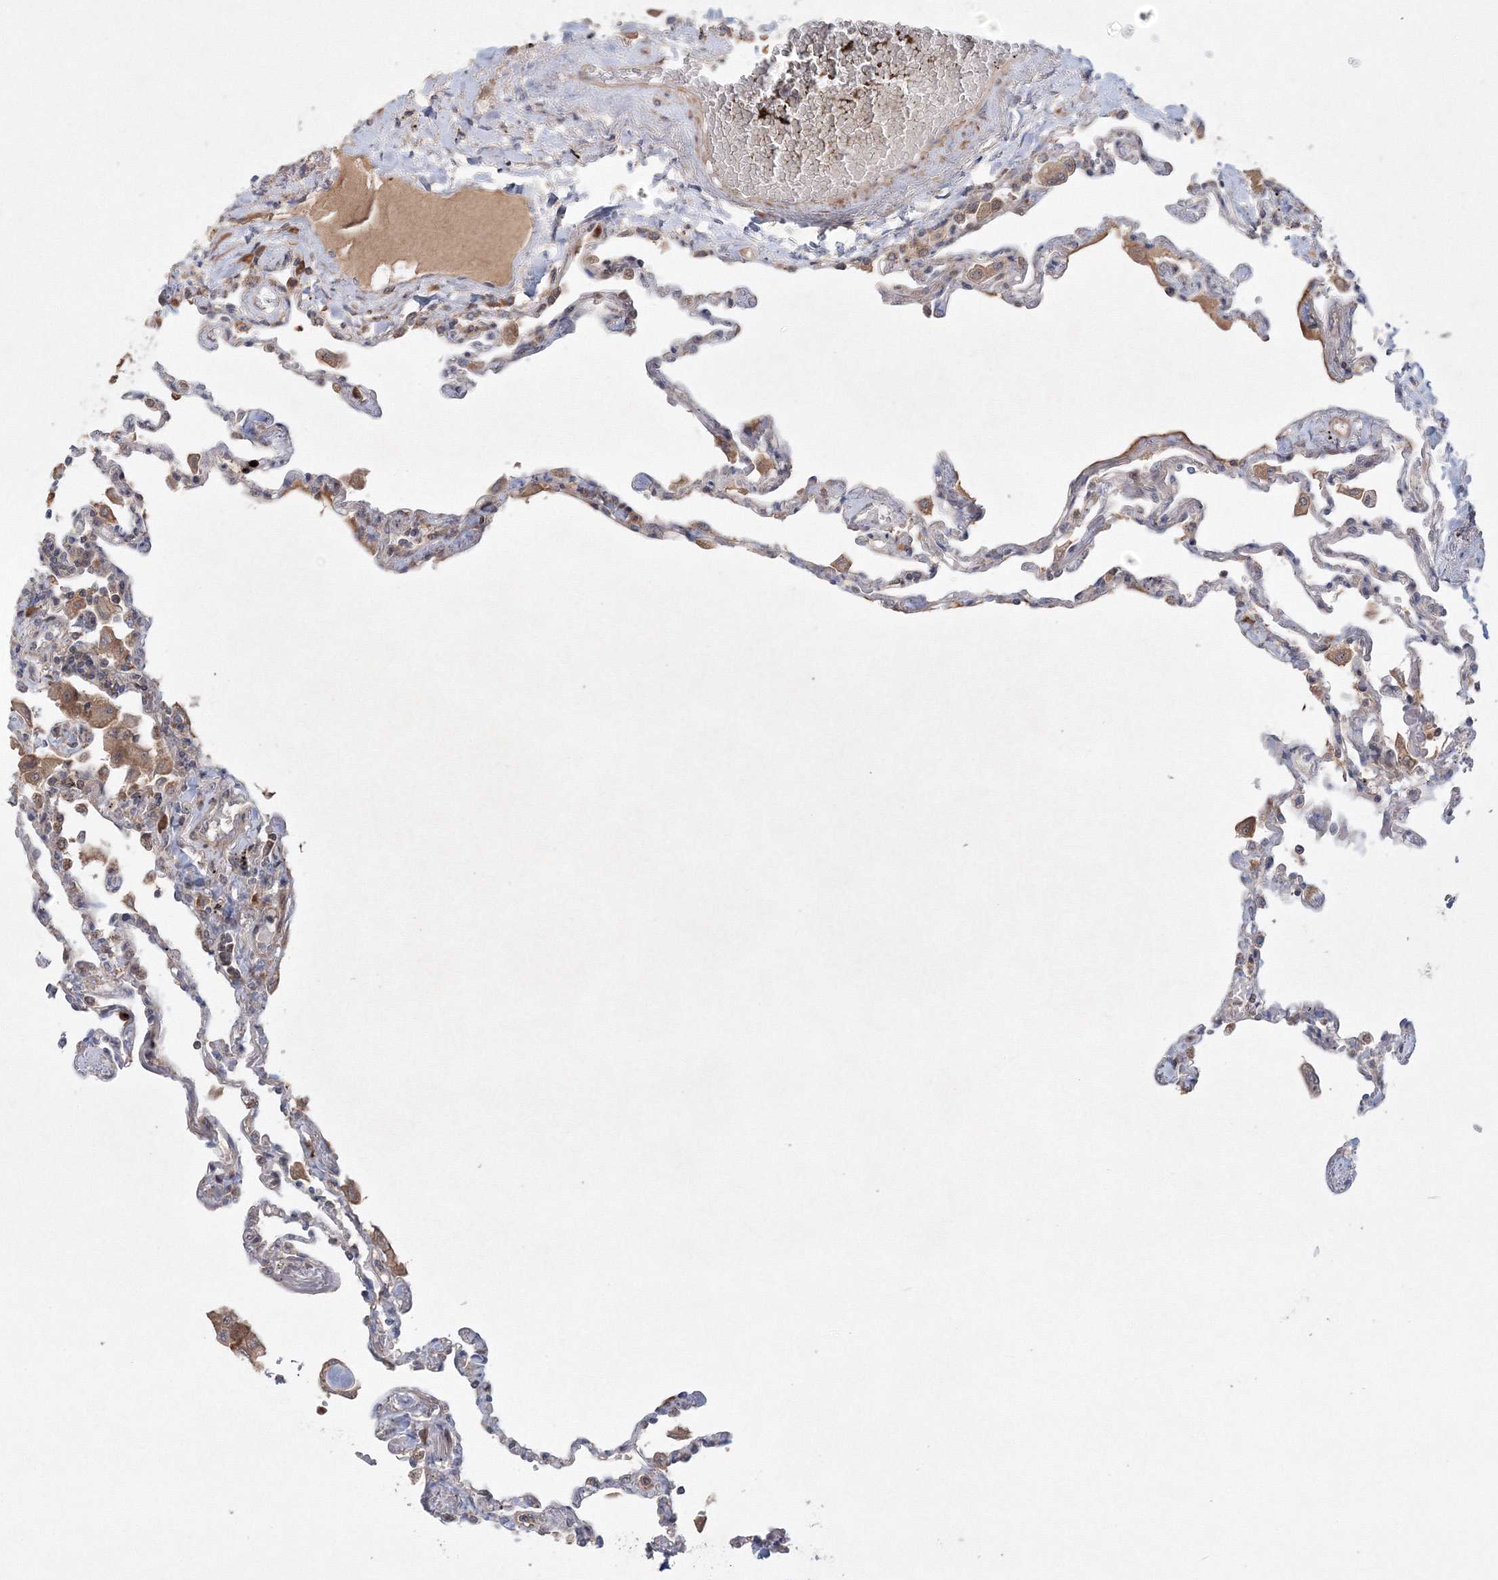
{"staining": {"intensity": "moderate", "quantity": "<25%", "location": "cytoplasmic/membranous"}, "tissue": "lung", "cell_type": "Alveolar cells", "image_type": "normal", "snomed": [{"axis": "morphology", "description": "Normal tissue, NOS"}, {"axis": "topography", "description": "Lung"}], "caption": "Normal lung was stained to show a protein in brown. There is low levels of moderate cytoplasmic/membranous positivity in approximately <25% of alveolar cells. The staining was performed using DAB (3,3'-diaminobenzidine), with brown indicating positive protein expression. Nuclei are stained blue with hematoxylin.", "gene": "NOA1", "patient": {"sex": "female", "age": 67}}